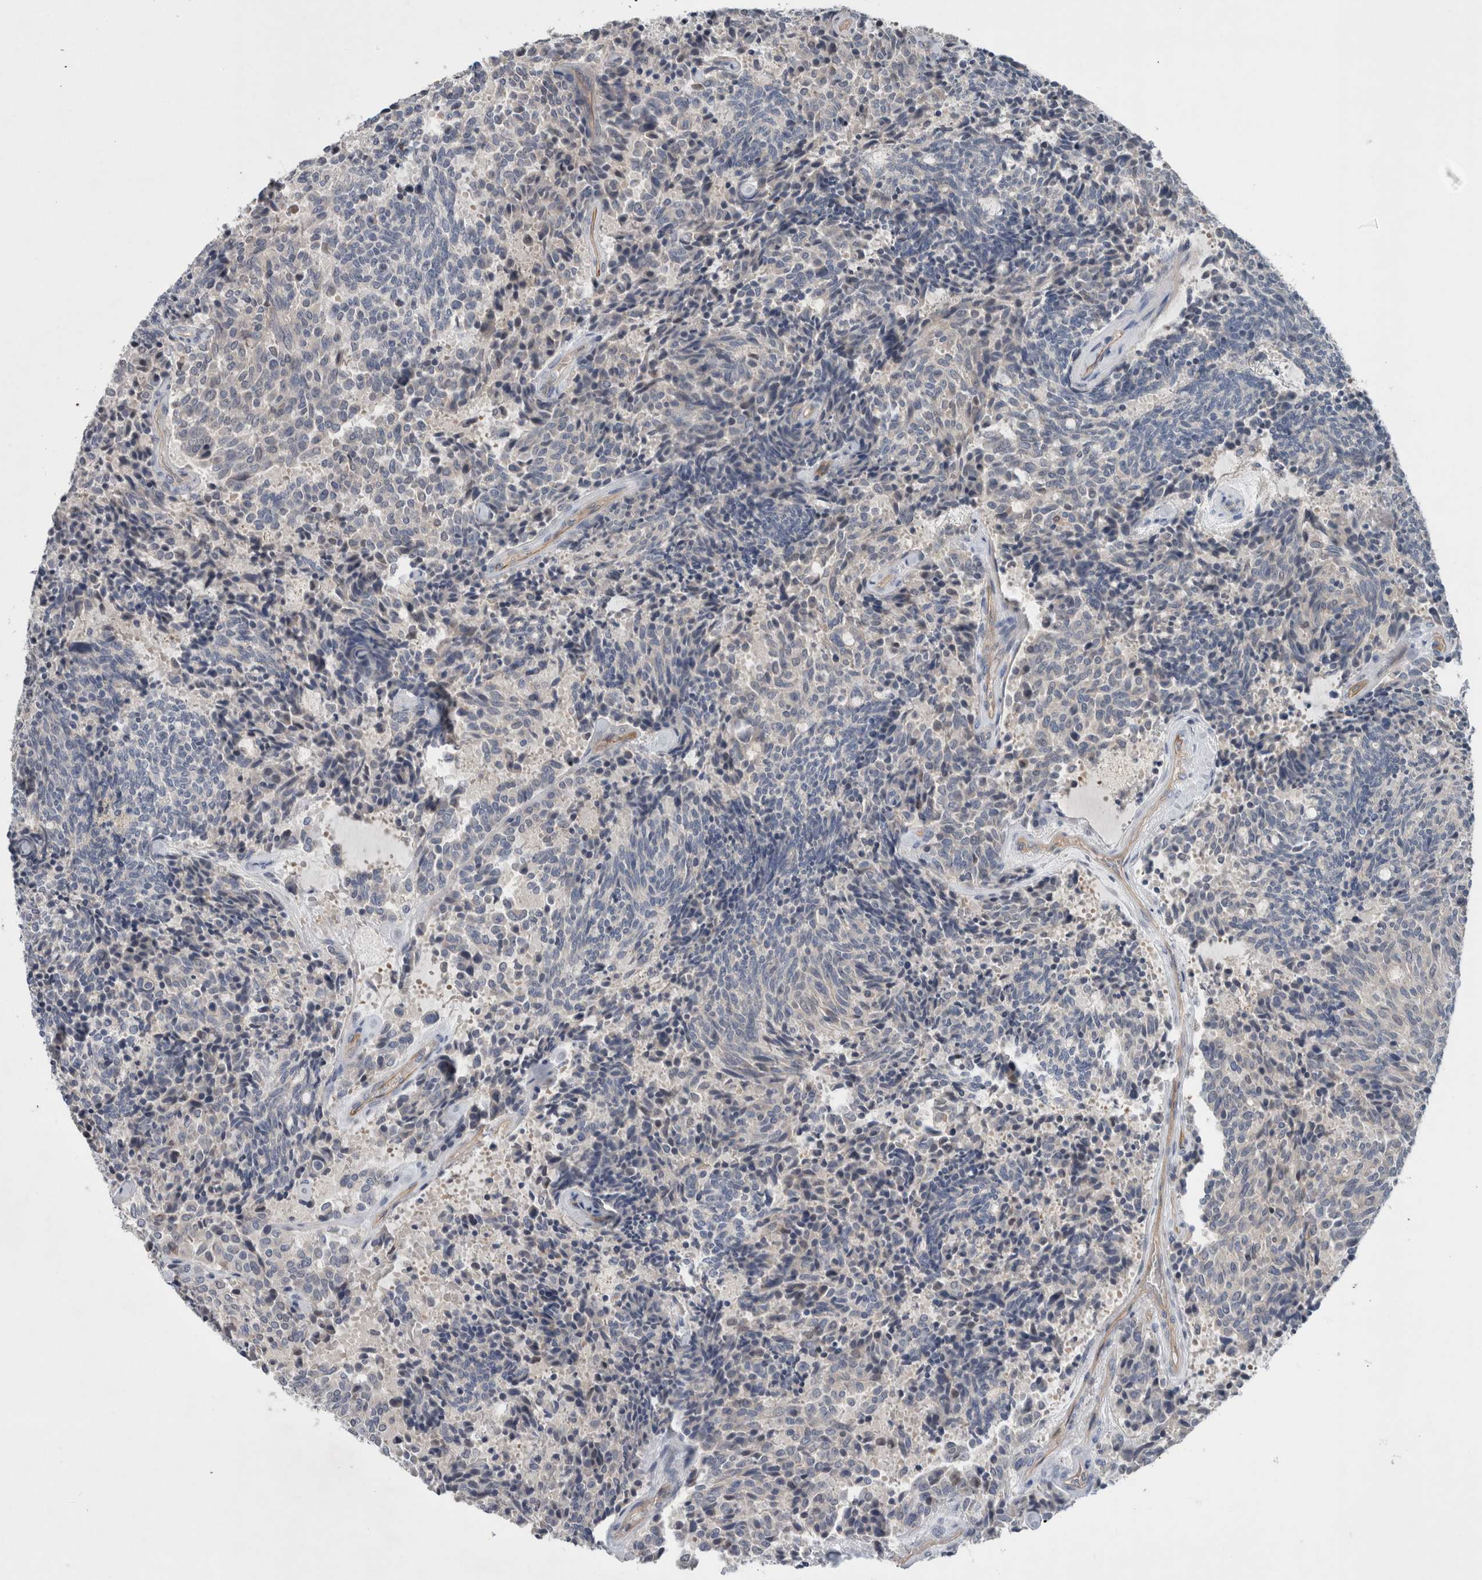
{"staining": {"intensity": "negative", "quantity": "none", "location": "none"}, "tissue": "carcinoid", "cell_type": "Tumor cells", "image_type": "cancer", "snomed": [{"axis": "morphology", "description": "Carcinoid, malignant, NOS"}, {"axis": "topography", "description": "Pancreas"}], "caption": "This is an IHC photomicrograph of carcinoid. There is no staining in tumor cells.", "gene": "BCAM", "patient": {"sex": "female", "age": 54}}